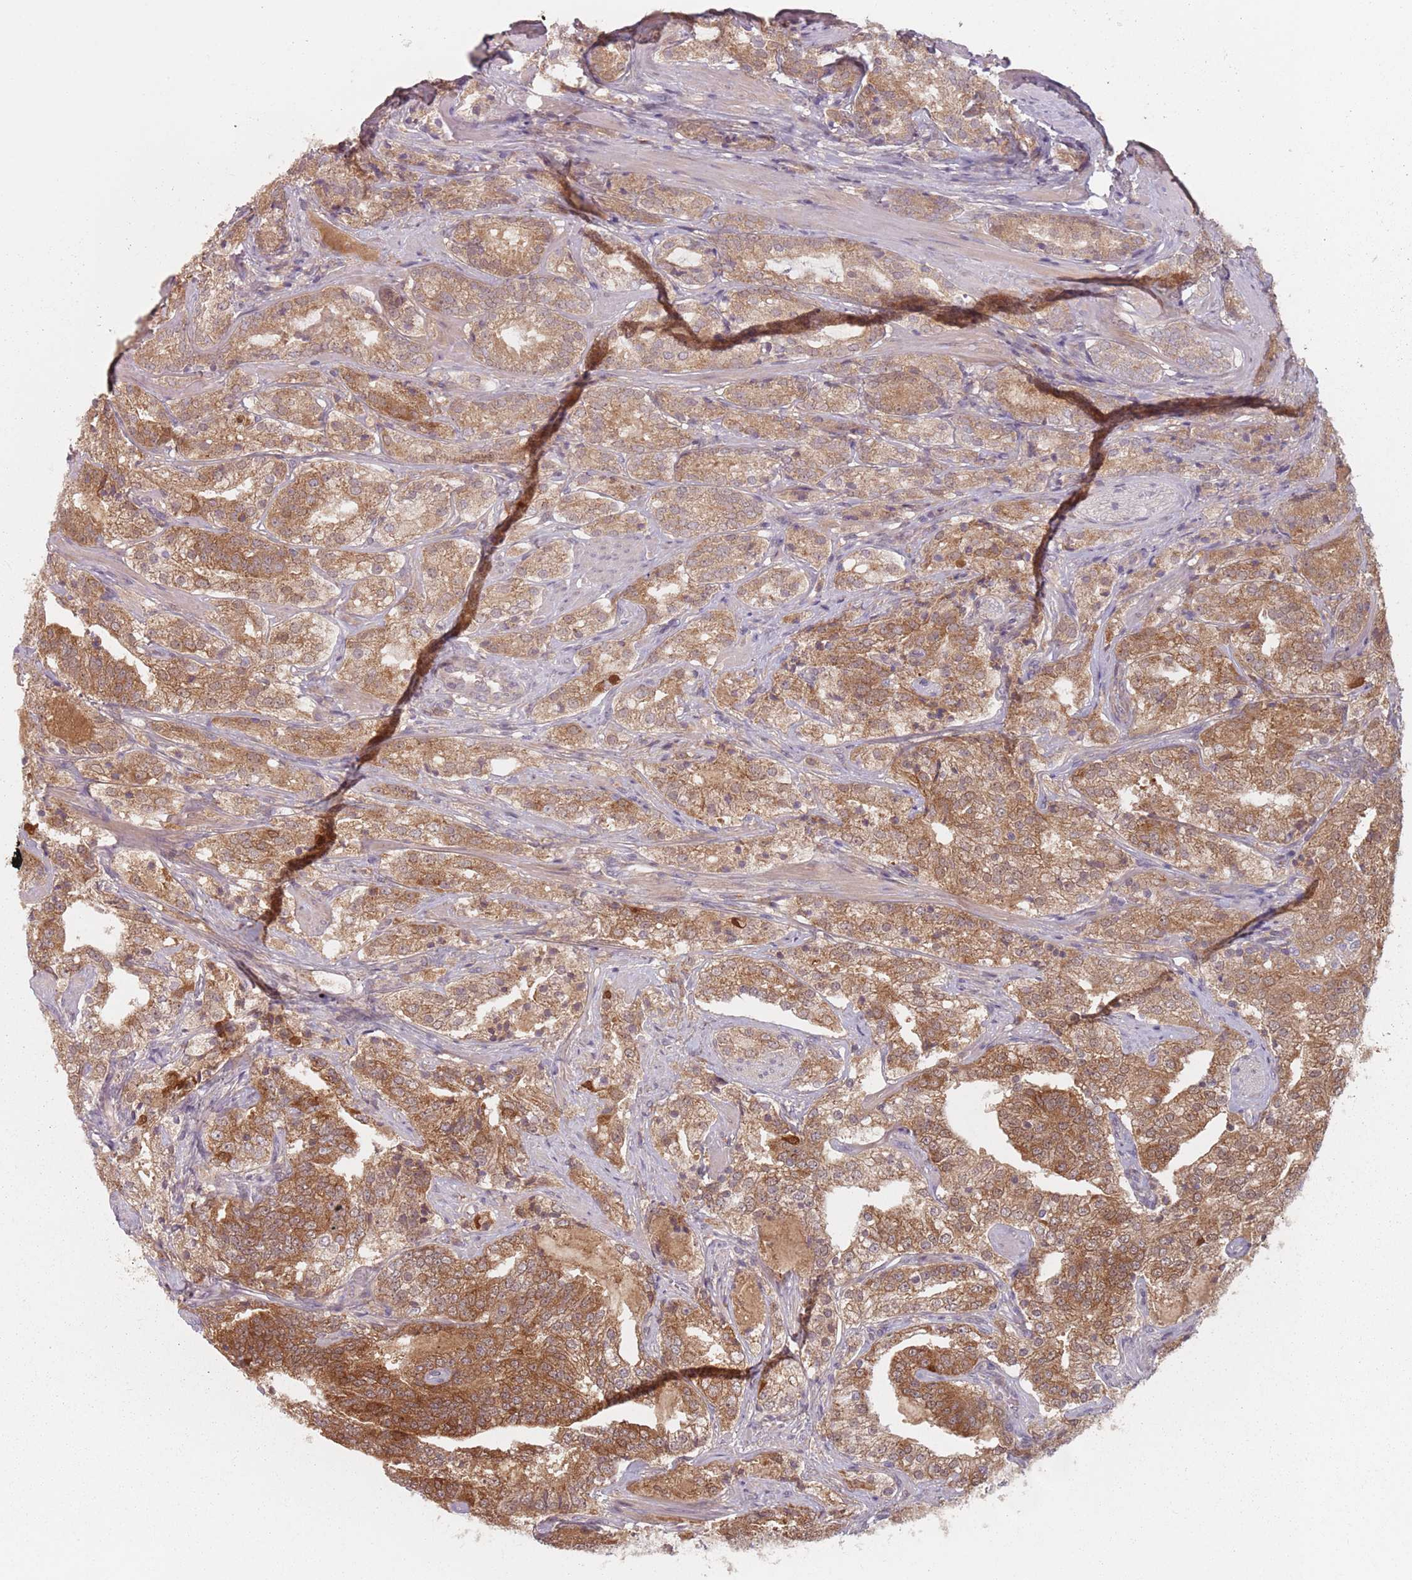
{"staining": {"intensity": "moderate", "quantity": ">75%", "location": "cytoplasmic/membranous"}, "tissue": "prostate cancer", "cell_type": "Tumor cells", "image_type": "cancer", "snomed": [{"axis": "morphology", "description": "Adenocarcinoma, High grade"}, {"axis": "topography", "description": "Prostate"}], "caption": "Immunohistochemistry (IHC) image of neoplastic tissue: prostate cancer stained using IHC demonstrates medium levels of moderate protein expression localized specifically in the cytoplasmic/membranous of tumor cells, appearing as a cytoplasmic/membranous brown color.", "gene": "NAXE", "patient": {"sex": "male", "age": 63}}